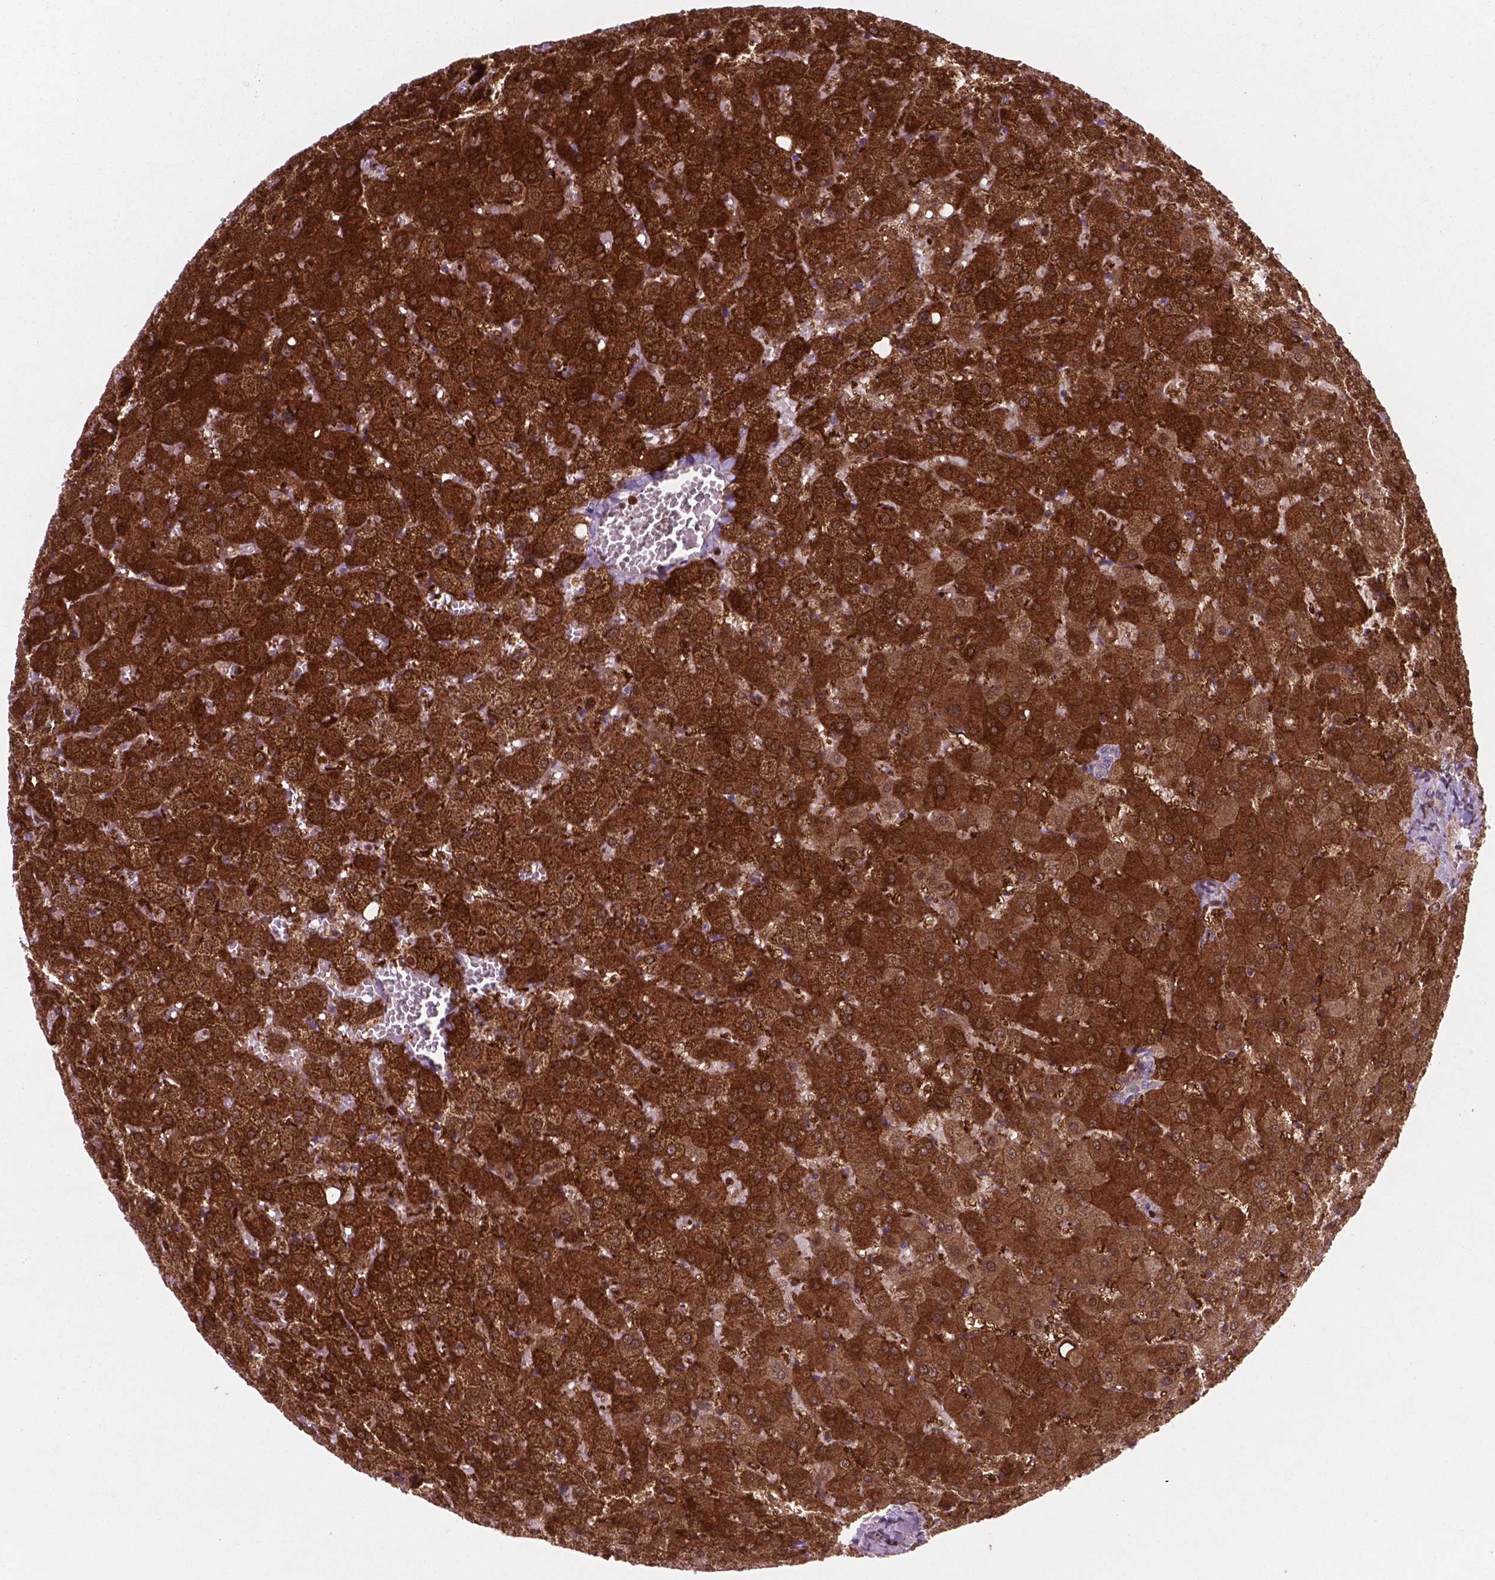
{"staining": {"intensity": "negative", "quantity": "none", "location": "none"}, "tissue": "liver", "cell_type": "Cholangiocytes", "image_type": "normal", "snomed": [{"axis": "morphology", "description": "Normal tissue, NOS"}, {"axis": "topography", "description": "Liver"}], "caption": "Micrograph shows no significant protein expression in cholangiocytes of unremarkable liver.", "gene": "LDHA", "patient": {"sex": "female", "age": 50}}